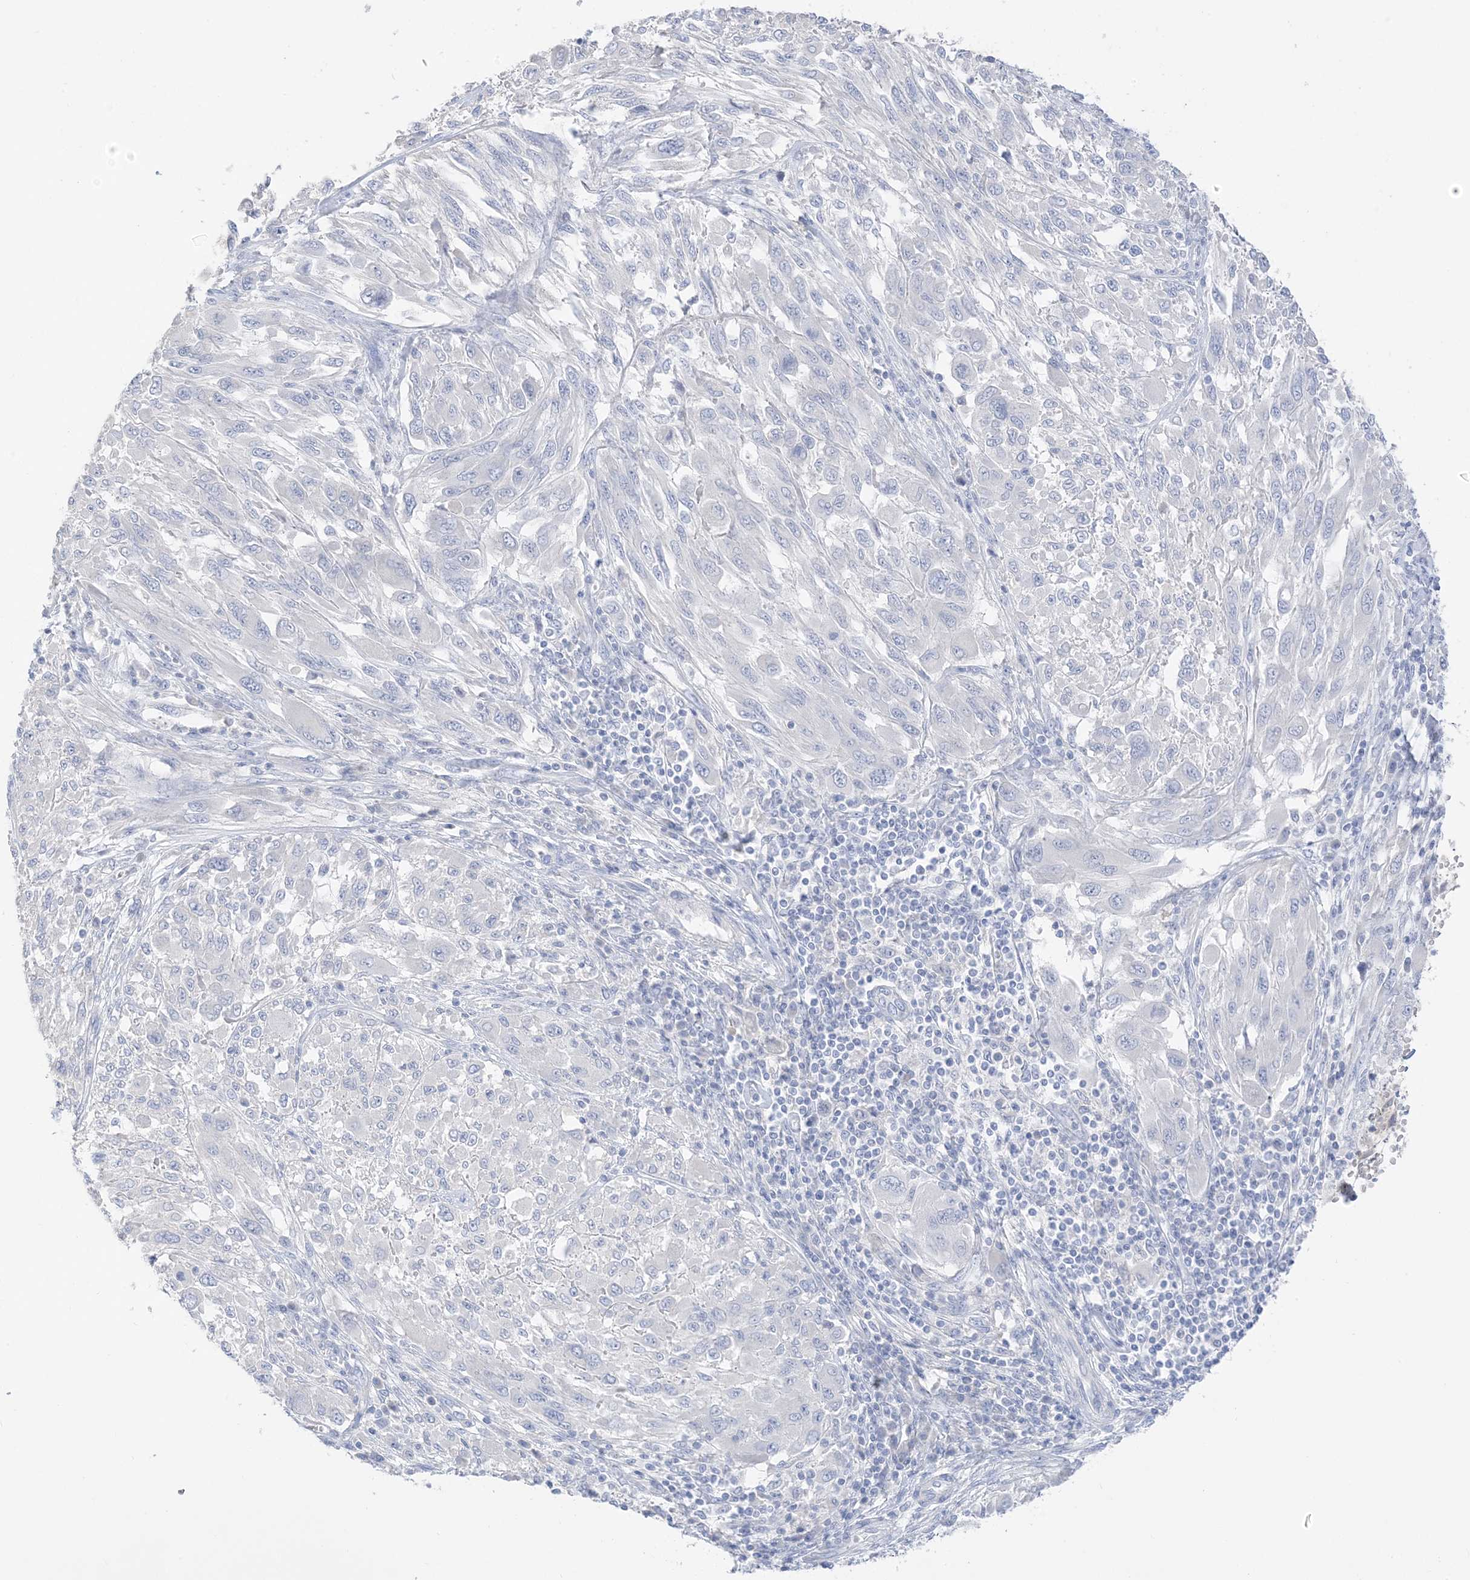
{"staining": {"intensity": "negative", "quantity": "none", "location": "none"}, "tissue": "melanoma", "cell_type": "Tumor cells", "image_type": "cancer", "snomed": [{"axis": "morphology", "description": "Malignant melanoma, NOS"}, {"axis": "topography", "description": "Skin"}], "caption": "This is a photomicrograph of immunohistochemistry (IHC) staining of malignant melanoma, which shows no expression in tumor cells. The staining is performed using DAB brown chromogen with nuclei counter-stained in using hematoxylin.", "gene": "MUC17", "patient": {"sex": "female", "age": 91}}